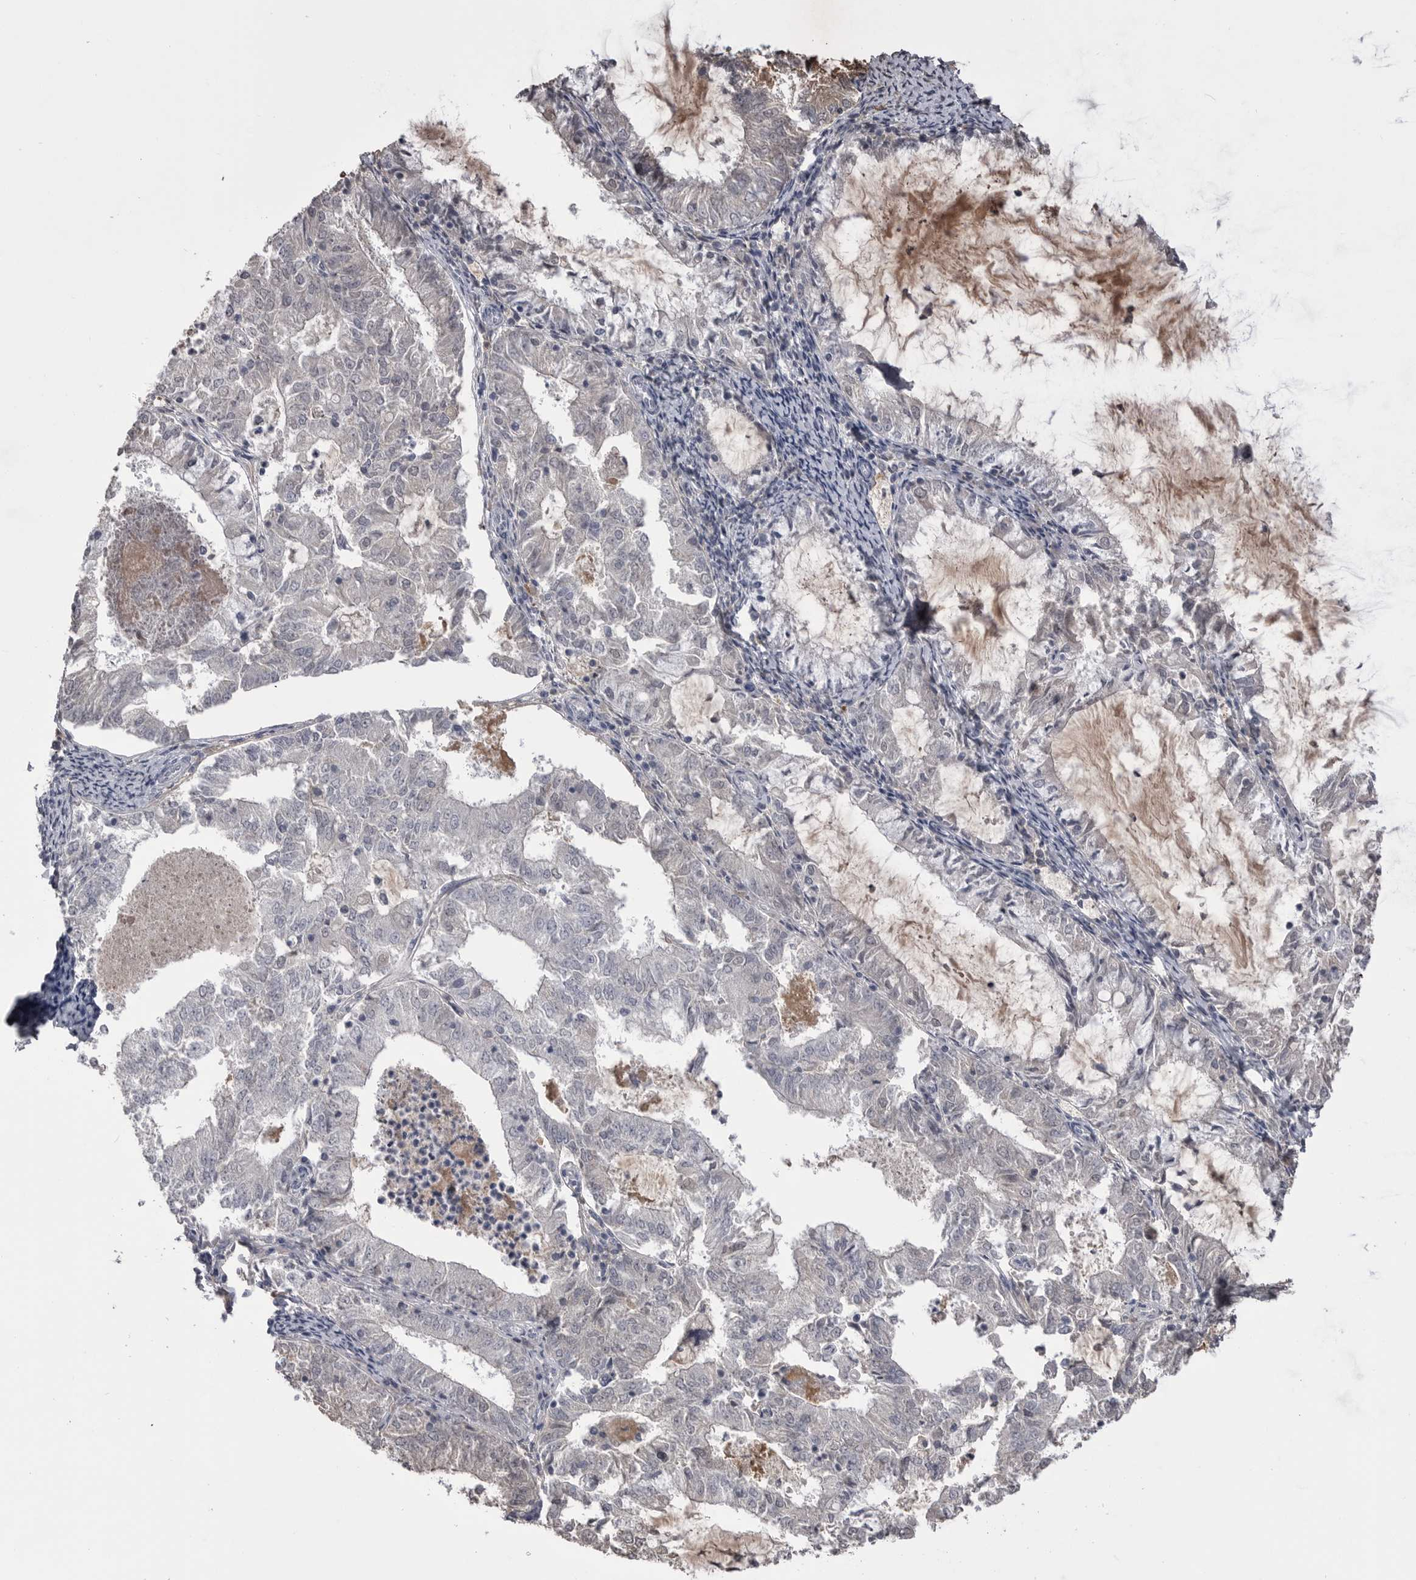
{"staining": {"intensity": "negative", "quantity": "none", "location": "none"}, "tissue": "endometrial cancer", "cell_type": "Tumor cells", "image_type": "cancer", "snomed": [{"axis": "morphology", "description": "Adenocarcinoma, NOS"}, {"axis": "topography", "description": "Endometrium"}], "caption": "The IHC micrograph has no significant expression in tumor cells of adenocarcinoma (endometrial) tissue.", "gene": "AHSG", "patient": {"sex": "female", "age": 57}}